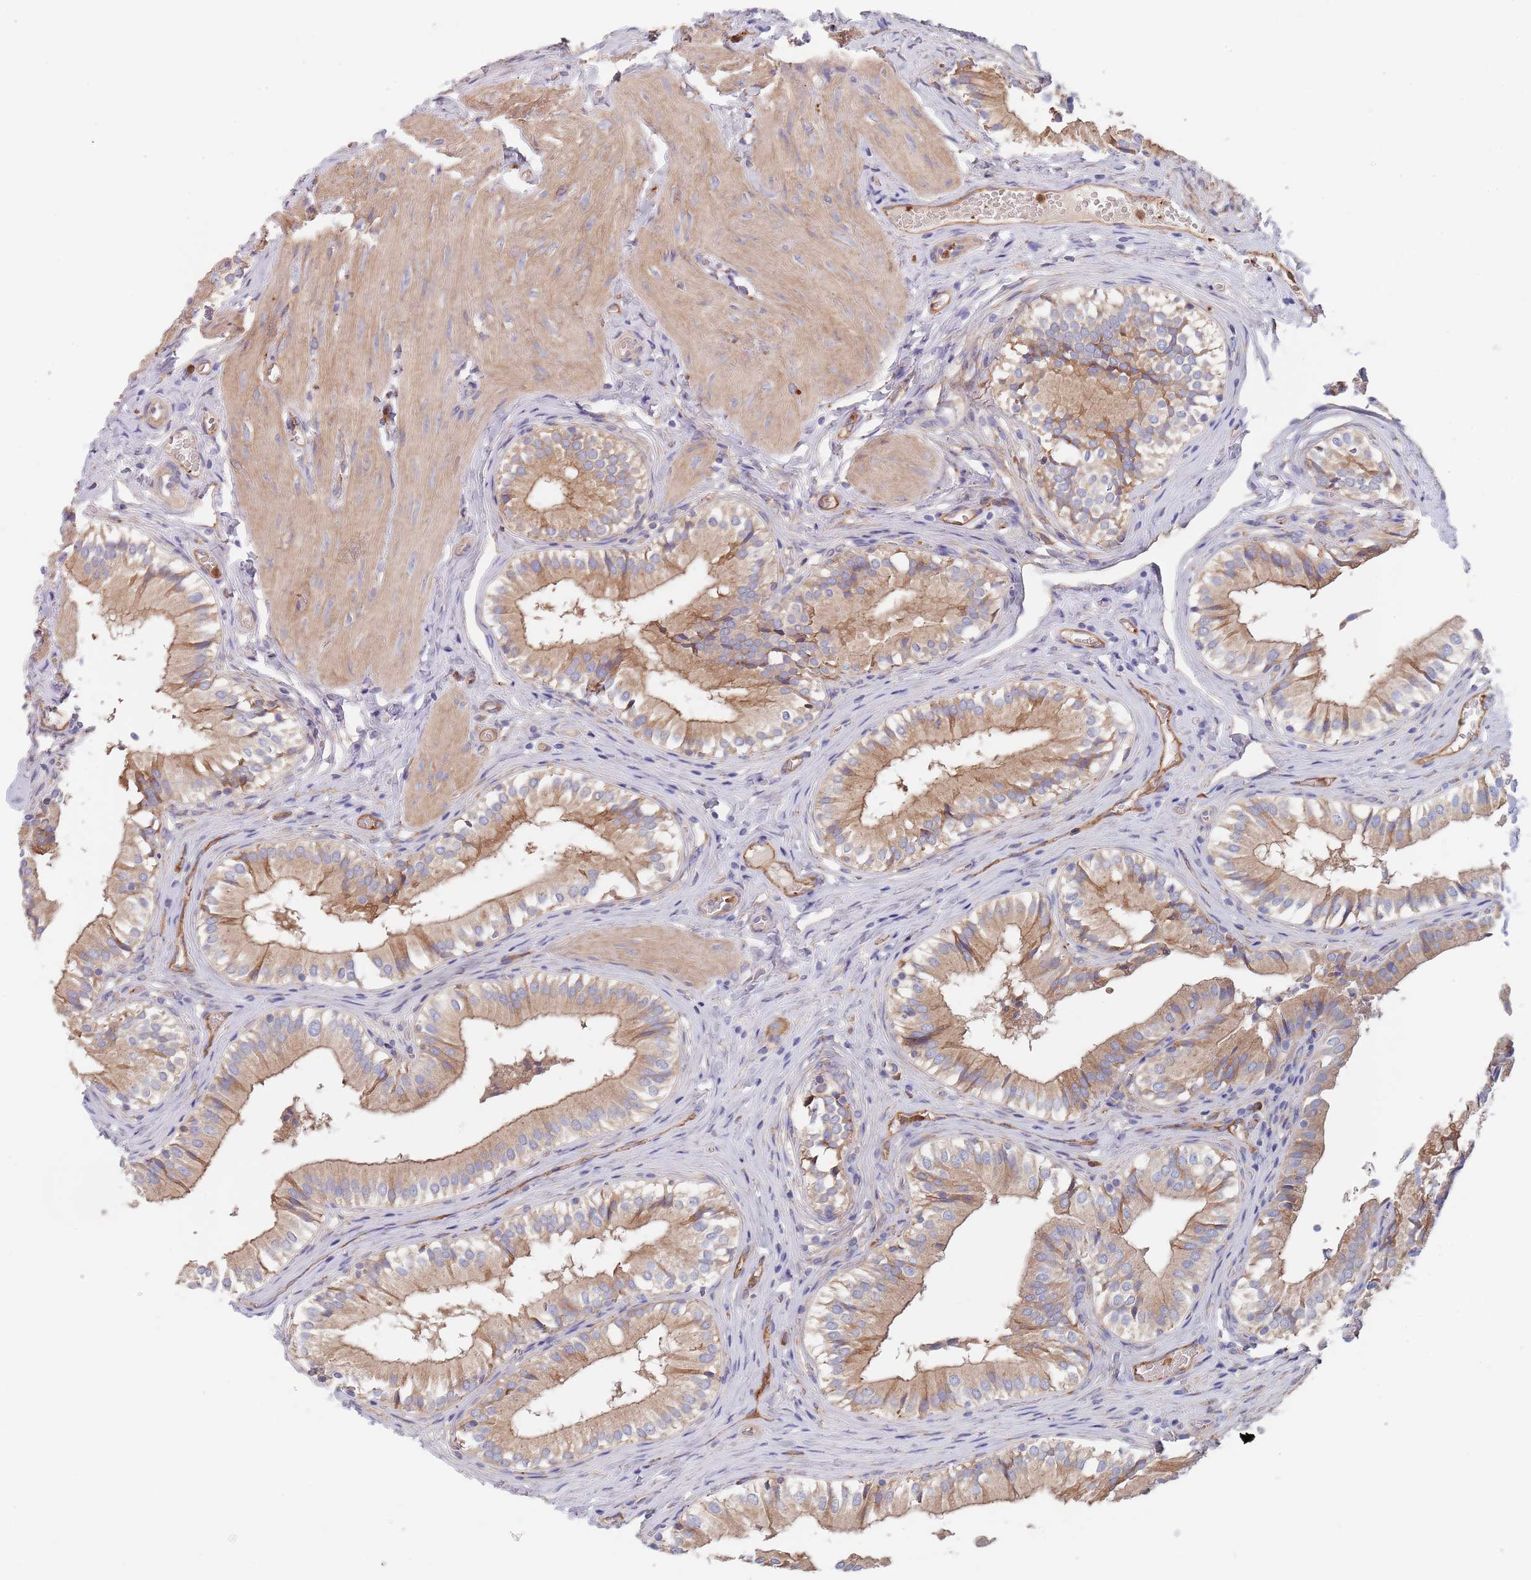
{"staining": {"intensity": "moderate", "quantity": ">75%", "location": "cytoplasmic/membranous"}, "tissue": "gallbladder", "cell_type": "Glandular cells", "image_type": "normal", "snomed": [{"axis": "morphology", "description": "Normal tissue, NOS"}, {"axis": "topography", "description": "Gallbladder"}], "caption": "Brown immunohistochemical staining in normal human gallbladder displays moderate cytoplasmic/membranous staining in approximately >75% of glandular cells.", "gene": "DCUN1D3", "patient": {"sex": "female", "age": 47}}